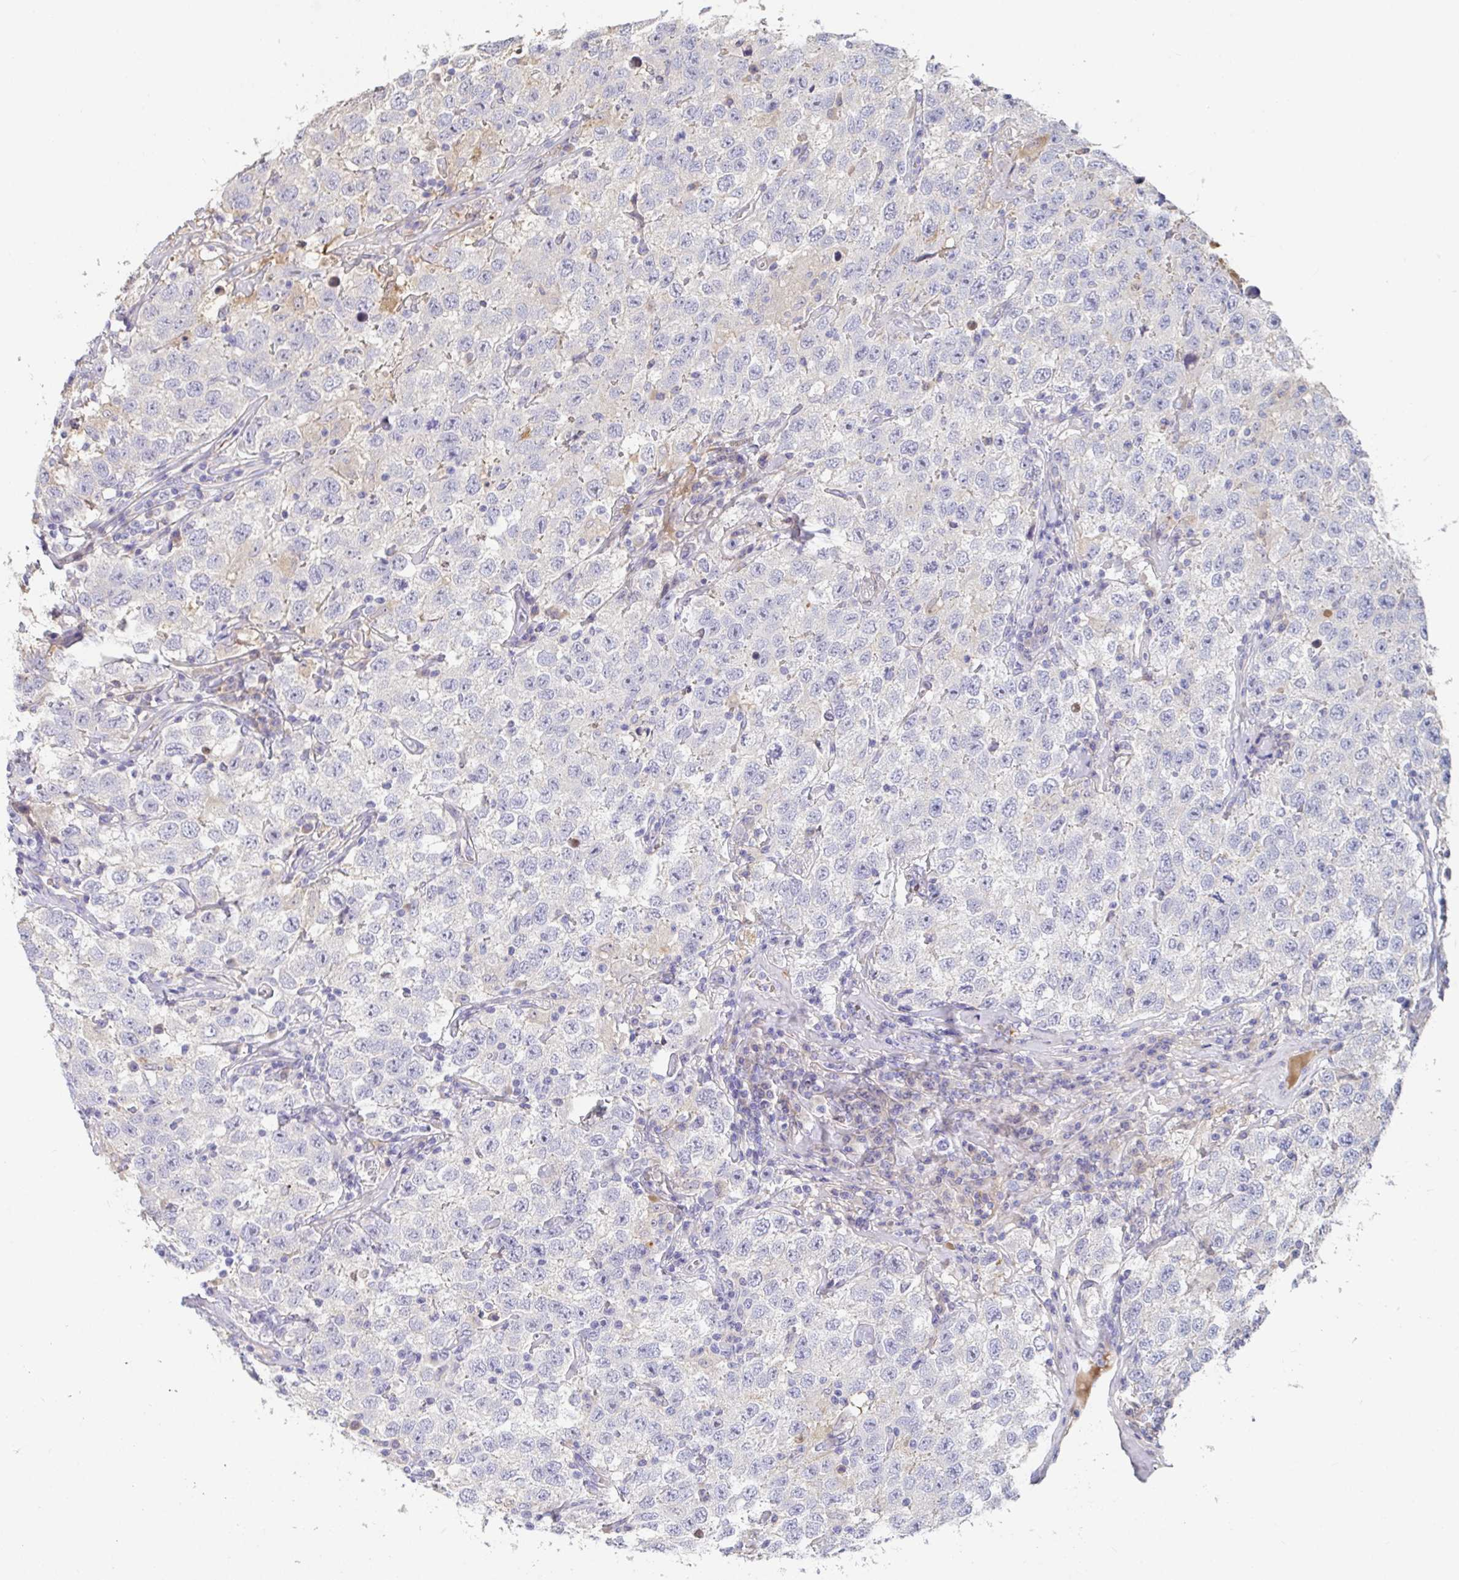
{"staining": {"intensity": "negative", "quantity": "none", "location": "none"}, "tissue": "testis cancer", "cell_type": "Tumor cells", "image_type": "cancer", "snomed": [{"axis": "morphology", "description": "Seminoma, NOS"}, {"axis": "topography", "description": "Testis"}], "caption": "Image shows no protein positivity in tumor cells of testis seminoma tissue.", "gene": "ANO5", "patient": {"sex": "male", "age": 41}}